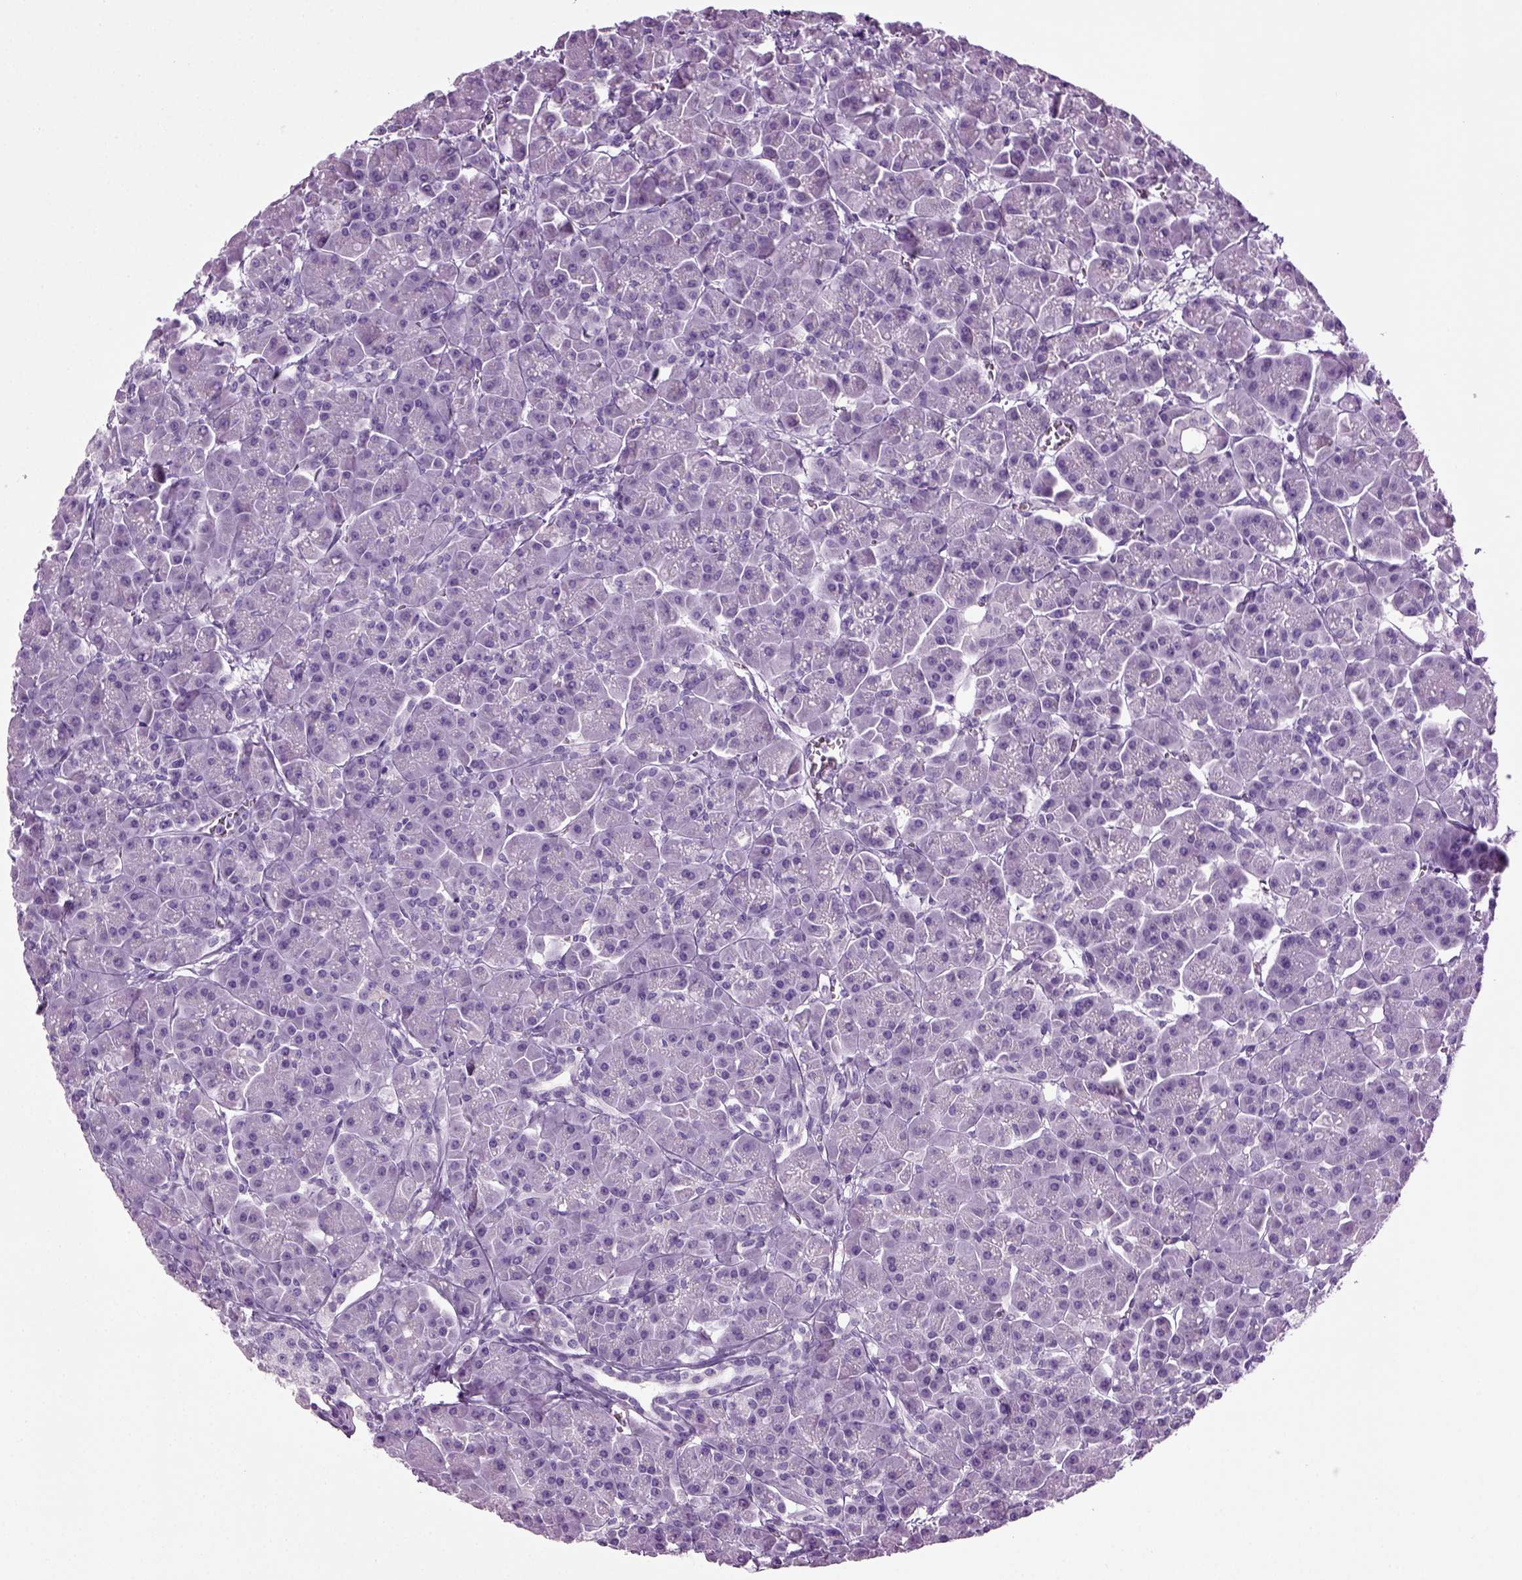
{"staining": {"intensity": "negative", "quantity": "none", "location": "none"}, "tissue": "pancreas", "cell_type": "Exocrine glandular cells", "image_type": "normal", "snomed": [{"axis": "morphology", "description": "Normal tissue, NOS"}, {"axis": "topography", "description": "Pancreas"}], "caption": "DAB immunohistochemical staining of benign human pancreas reveals no significant expression in exocrine glandular cells. The staining was performed using DAB to visualize the protein expression in brown, while the nuclei were stained in blue with hematoxylin (Magnification: 20x).", "gene": "CD109", "patient": {"sex": "male", "age": 70}}